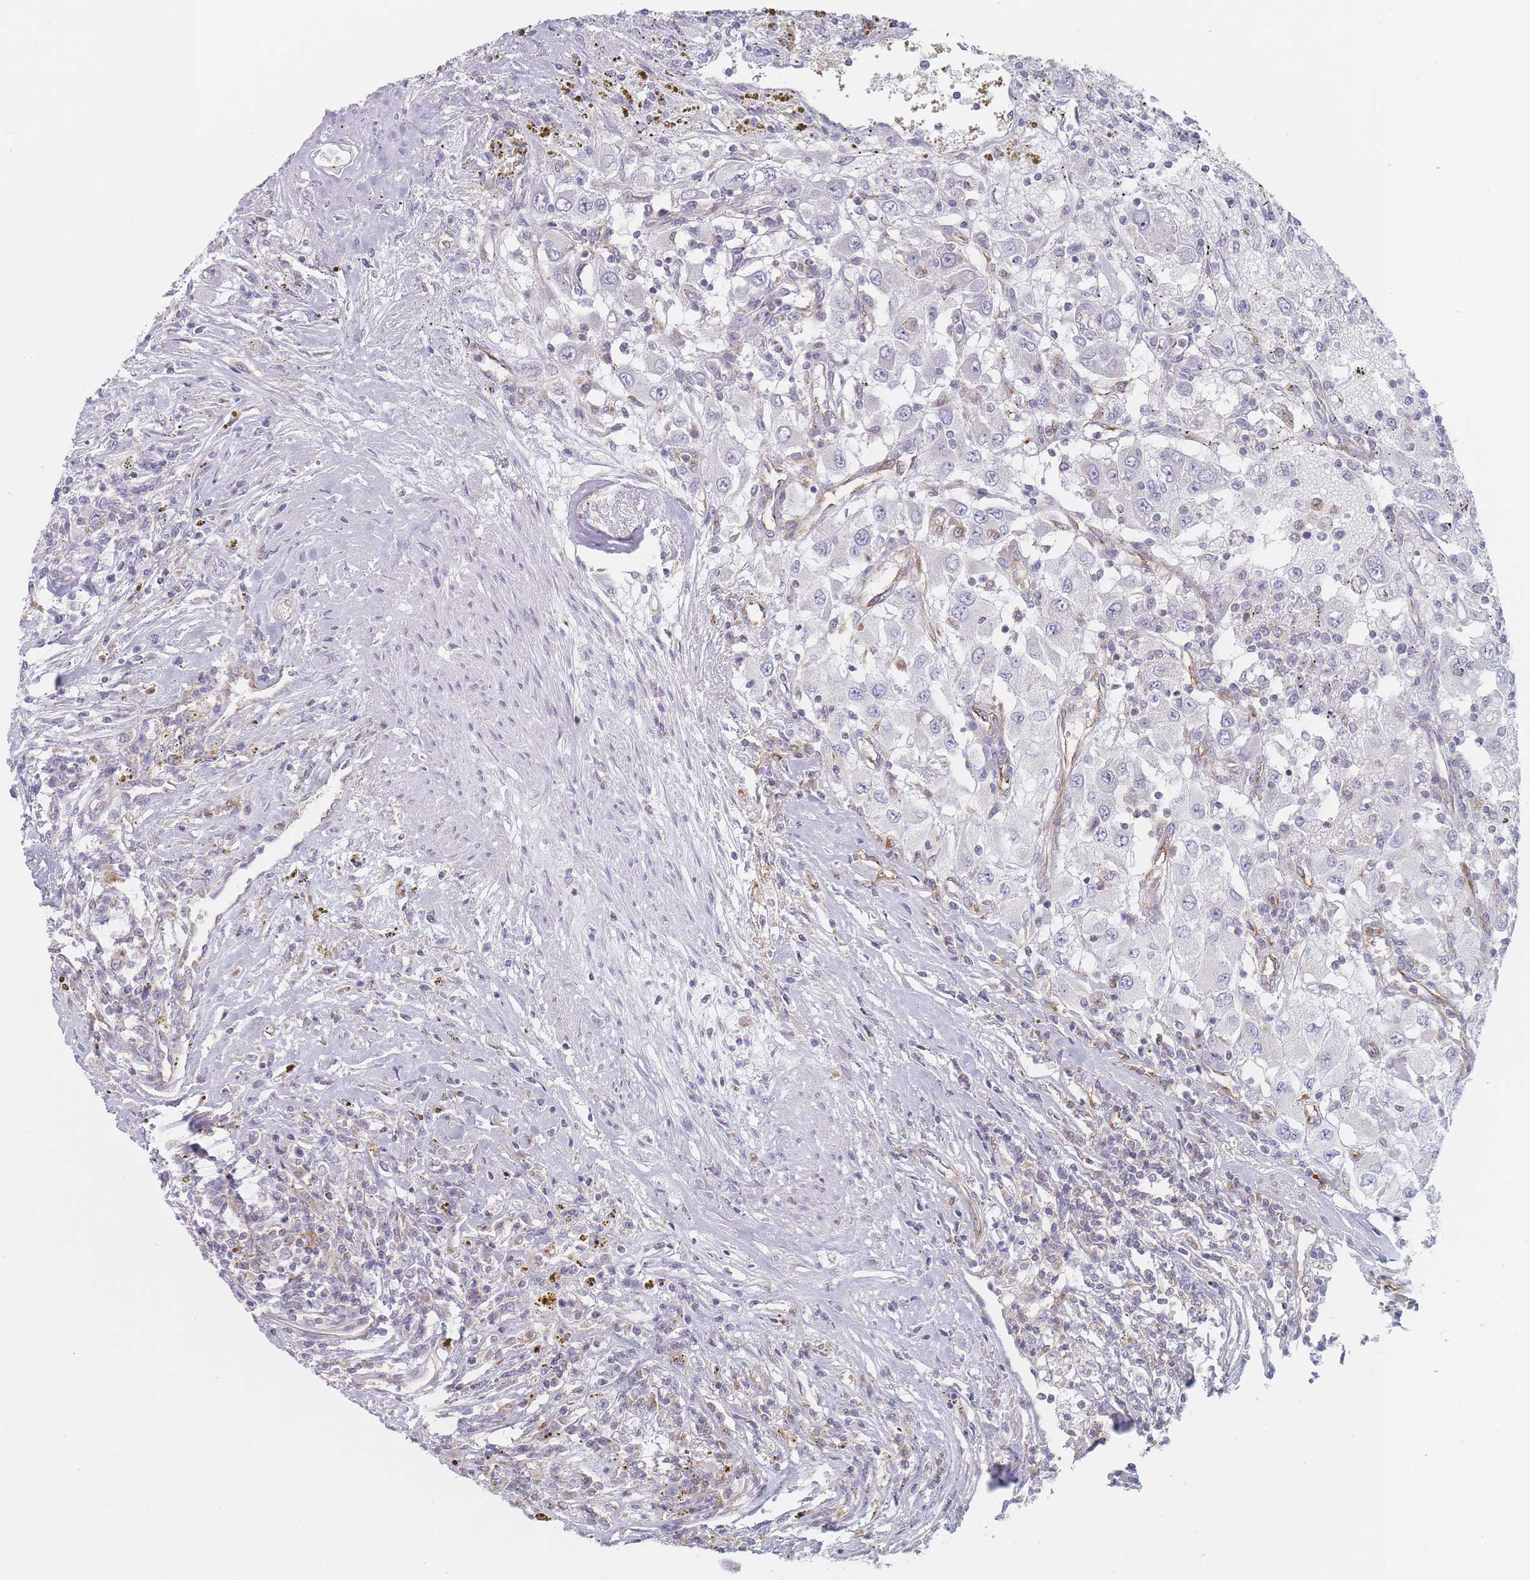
{"staining": {"intensity": "negative", "quantity": "none", "location": "none"}, "tissue": "renal cancer", "cell_type": "Tumor cells", "image_type": "cancer", "snomed": [{"axis": "morphology", "description": "Adenocarcinoma, NOS"}, {"axis": "topography", "description": "Kidney"}], "caption": "The micrograph shows no staining of tumor cells in renal cancer.", "gene": "MAP1S", "patient": {"sex": "female", "age": 67}}